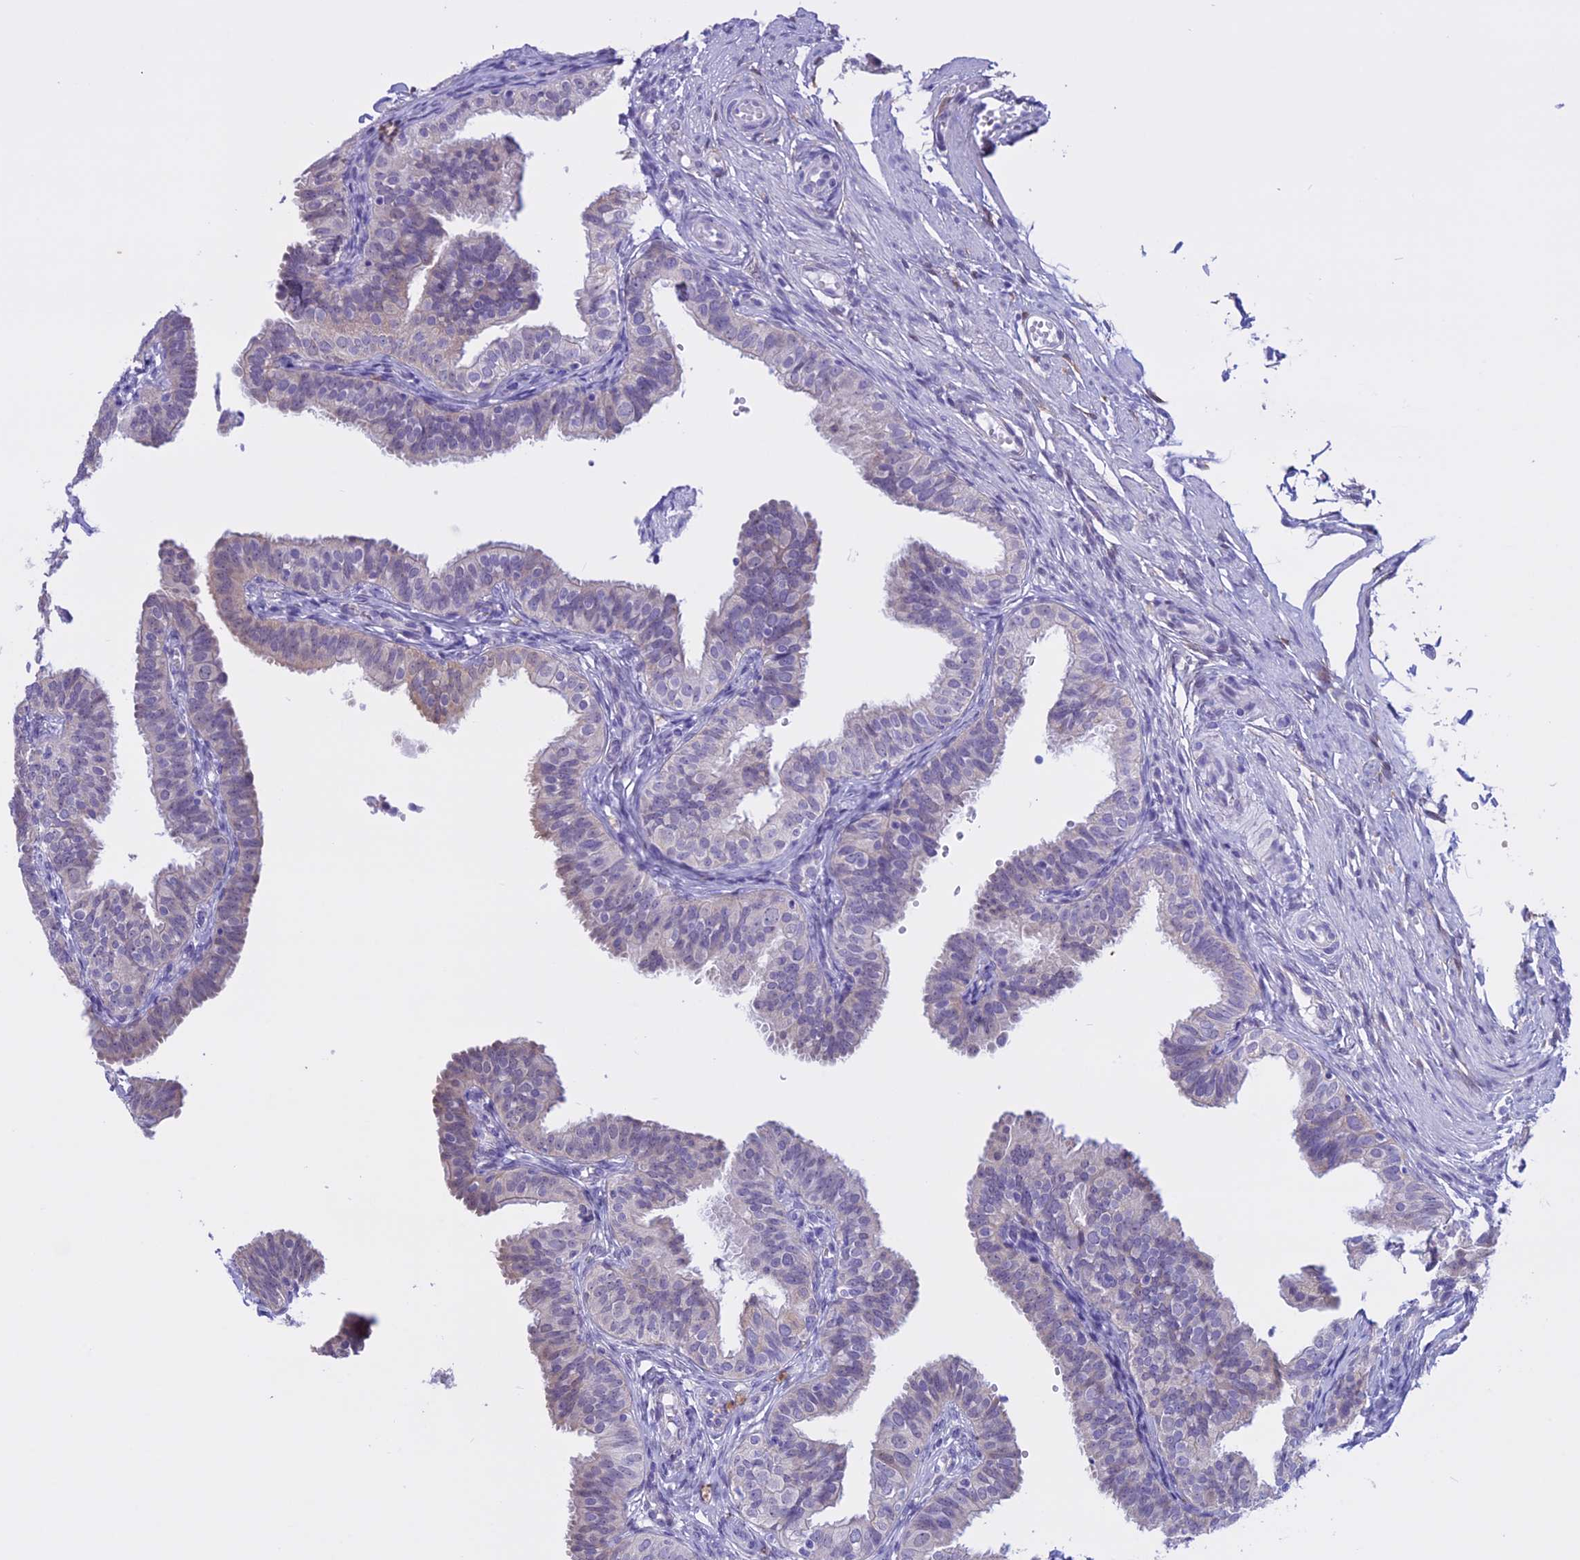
{"staining": {"intensity": "negative", "quantity": "none", "location": "none"}, "tissue": "fallopian tube", "cell_type": "Glandular cells", "image_type": "normal", "snomed": [{"axis": "morphology", "description": "Normal tissue, NOS"}, {"axis": "topography", "description": "Fallopian tube"}], "caption": "Normal fallopian tube was stained to show a protein in brown. There is no significant staining in glandular cells. Nuclei are stained in blue.", "gene": "LHFPL2", "patient": {"sex": "female", "age": 35}}